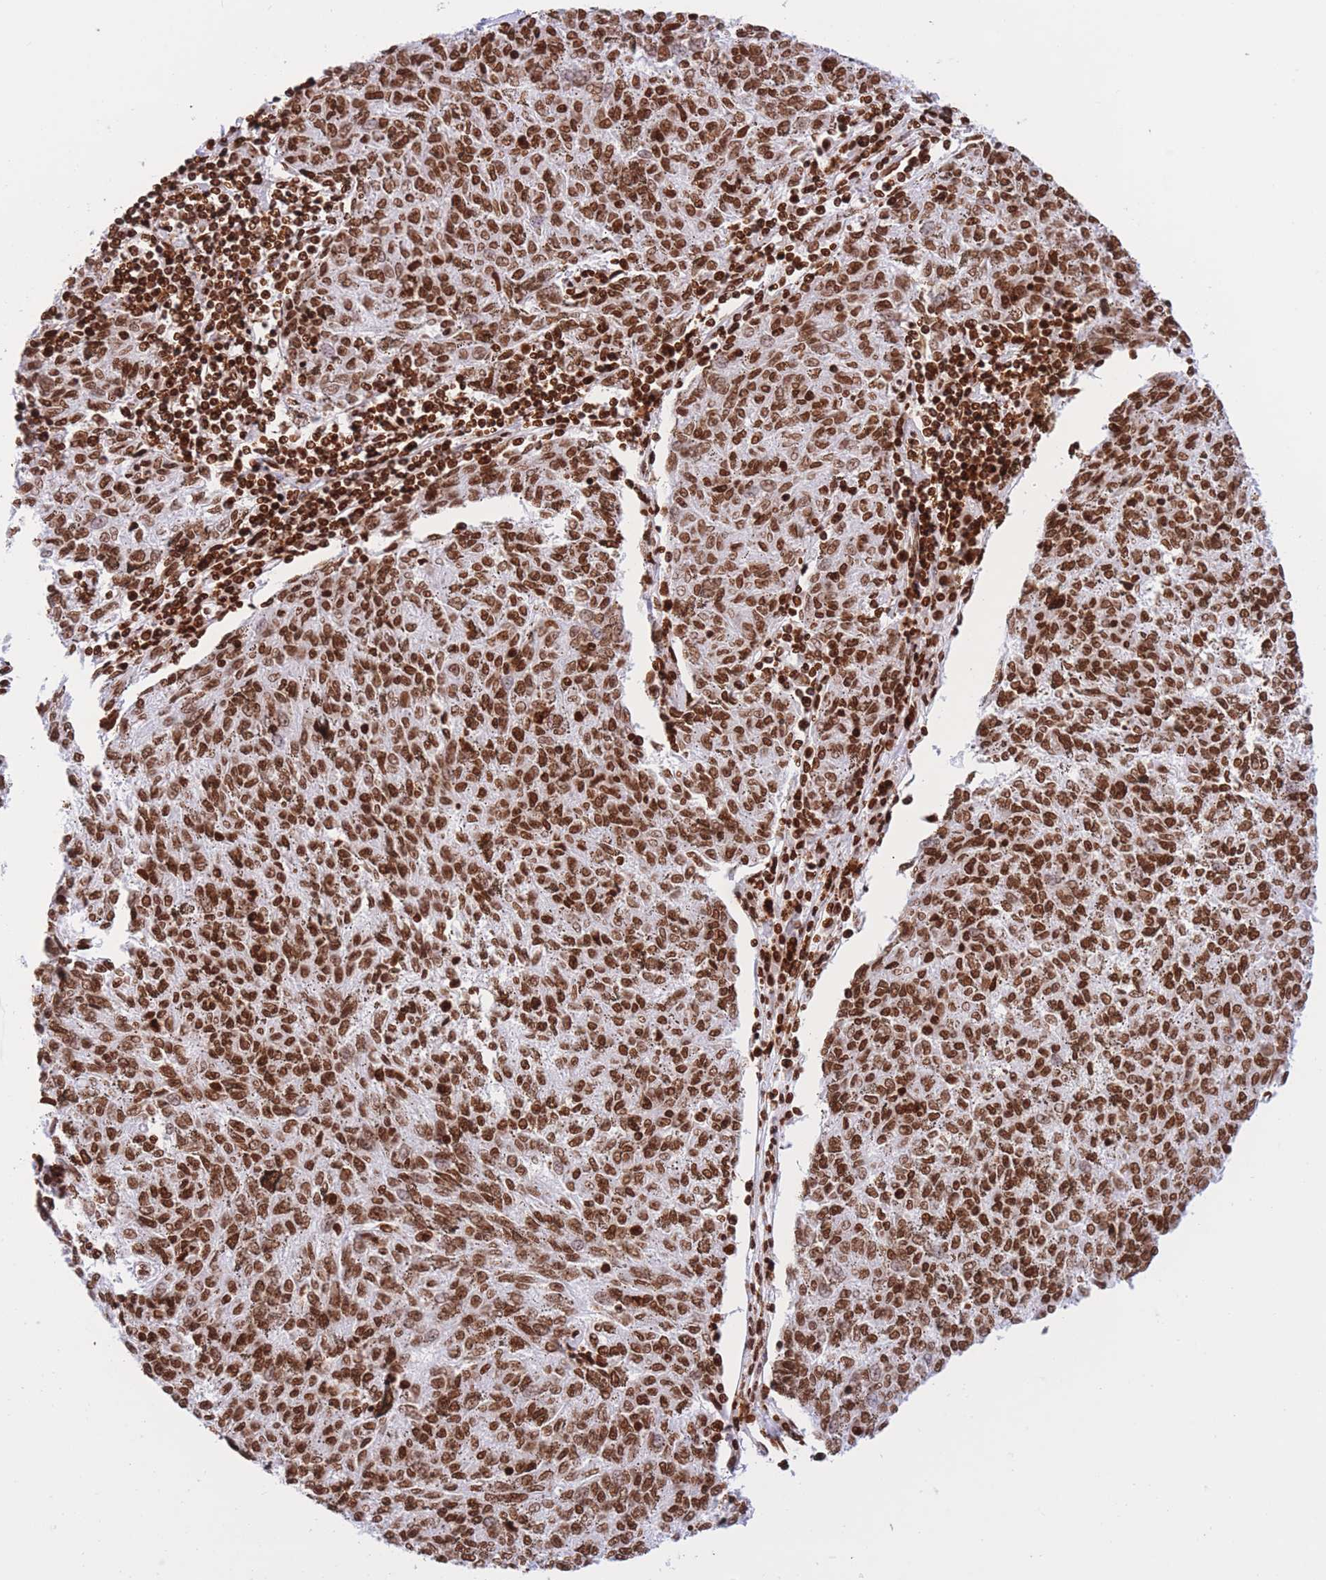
{"staining": {"intensity": "strong", "quantity": ">75%", "location": "nuclear"}, "tissue": "melanoma", "cell_type": "Tumor cells", "image_type": "cancer", "snomed": [{"axis": "morphology", "description": "Malignant melanoma, NOS"}, {"axis": "topography", "description": "Skin"}], "caption": "Immunohistochemical staining of human malignant melanoma displays strong nuclear protein expression in about >75% of tumor cells. The staining was performed using DAB to visualize the protein expression in brown, while the nuclei were stained in blue with hematoxylin (Magnification: 20x).", "gene": "H2BC11", "patient": {"sex": "female", "age": 72}}